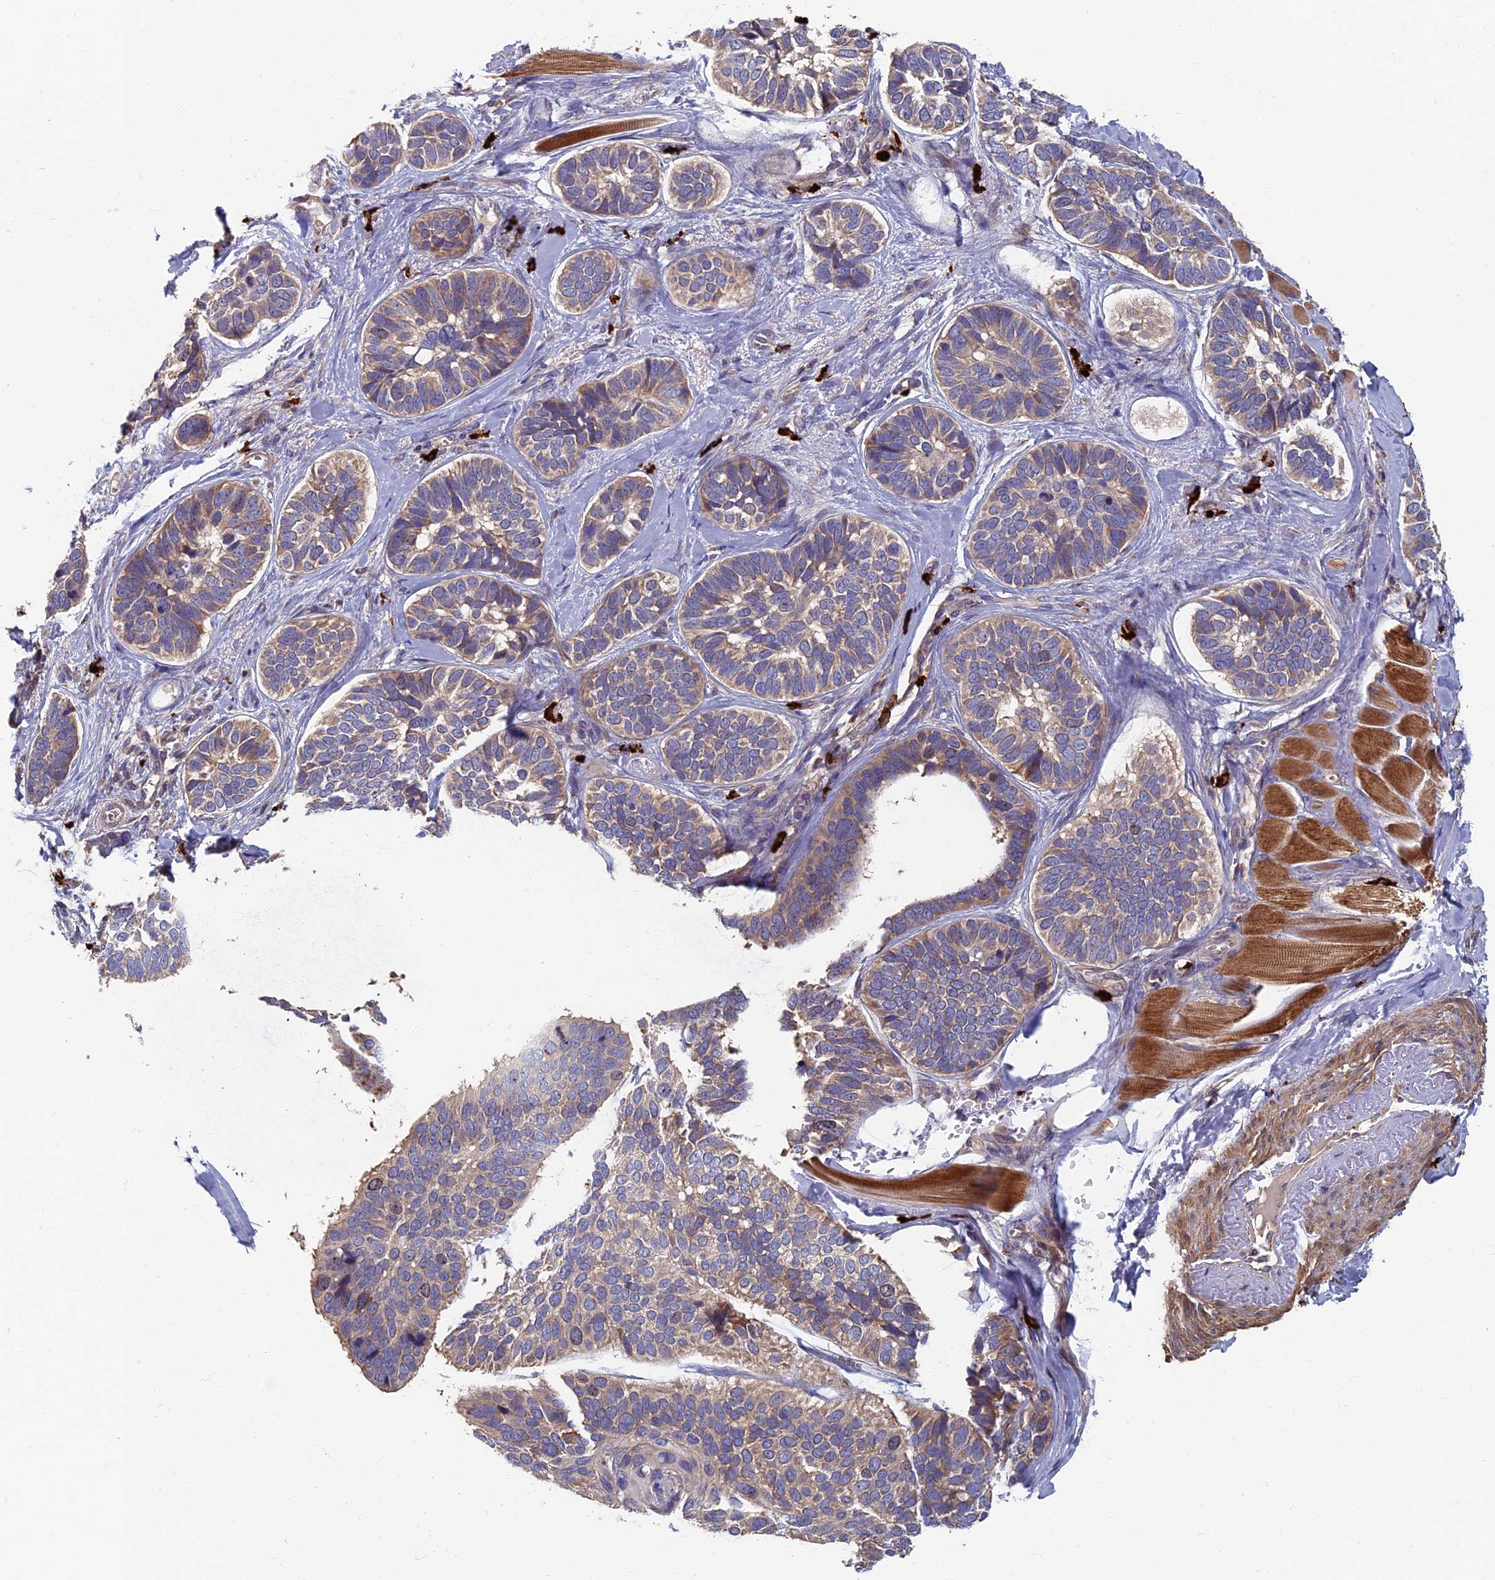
{"staining": {"intensity": "weak", "quantity": ">75%", "location": "cytoplasmic/membranous"}, "tissue": "skin cancer", "cell_type": "Tumor cells", "image_type": "cancer", "snomed": [{"axis": "morphology", "description": "Basal cell carcinoma"}, {"axis": "topography", "description": "Skin"}], "caption": "Skin cancer stained with immunohistochemistry reveals weak cytoplasmic/membranous expression in approximately >75% of tumor cells.", "gene": "TNK2", "patient": {"sex": "male", "age": 62}}